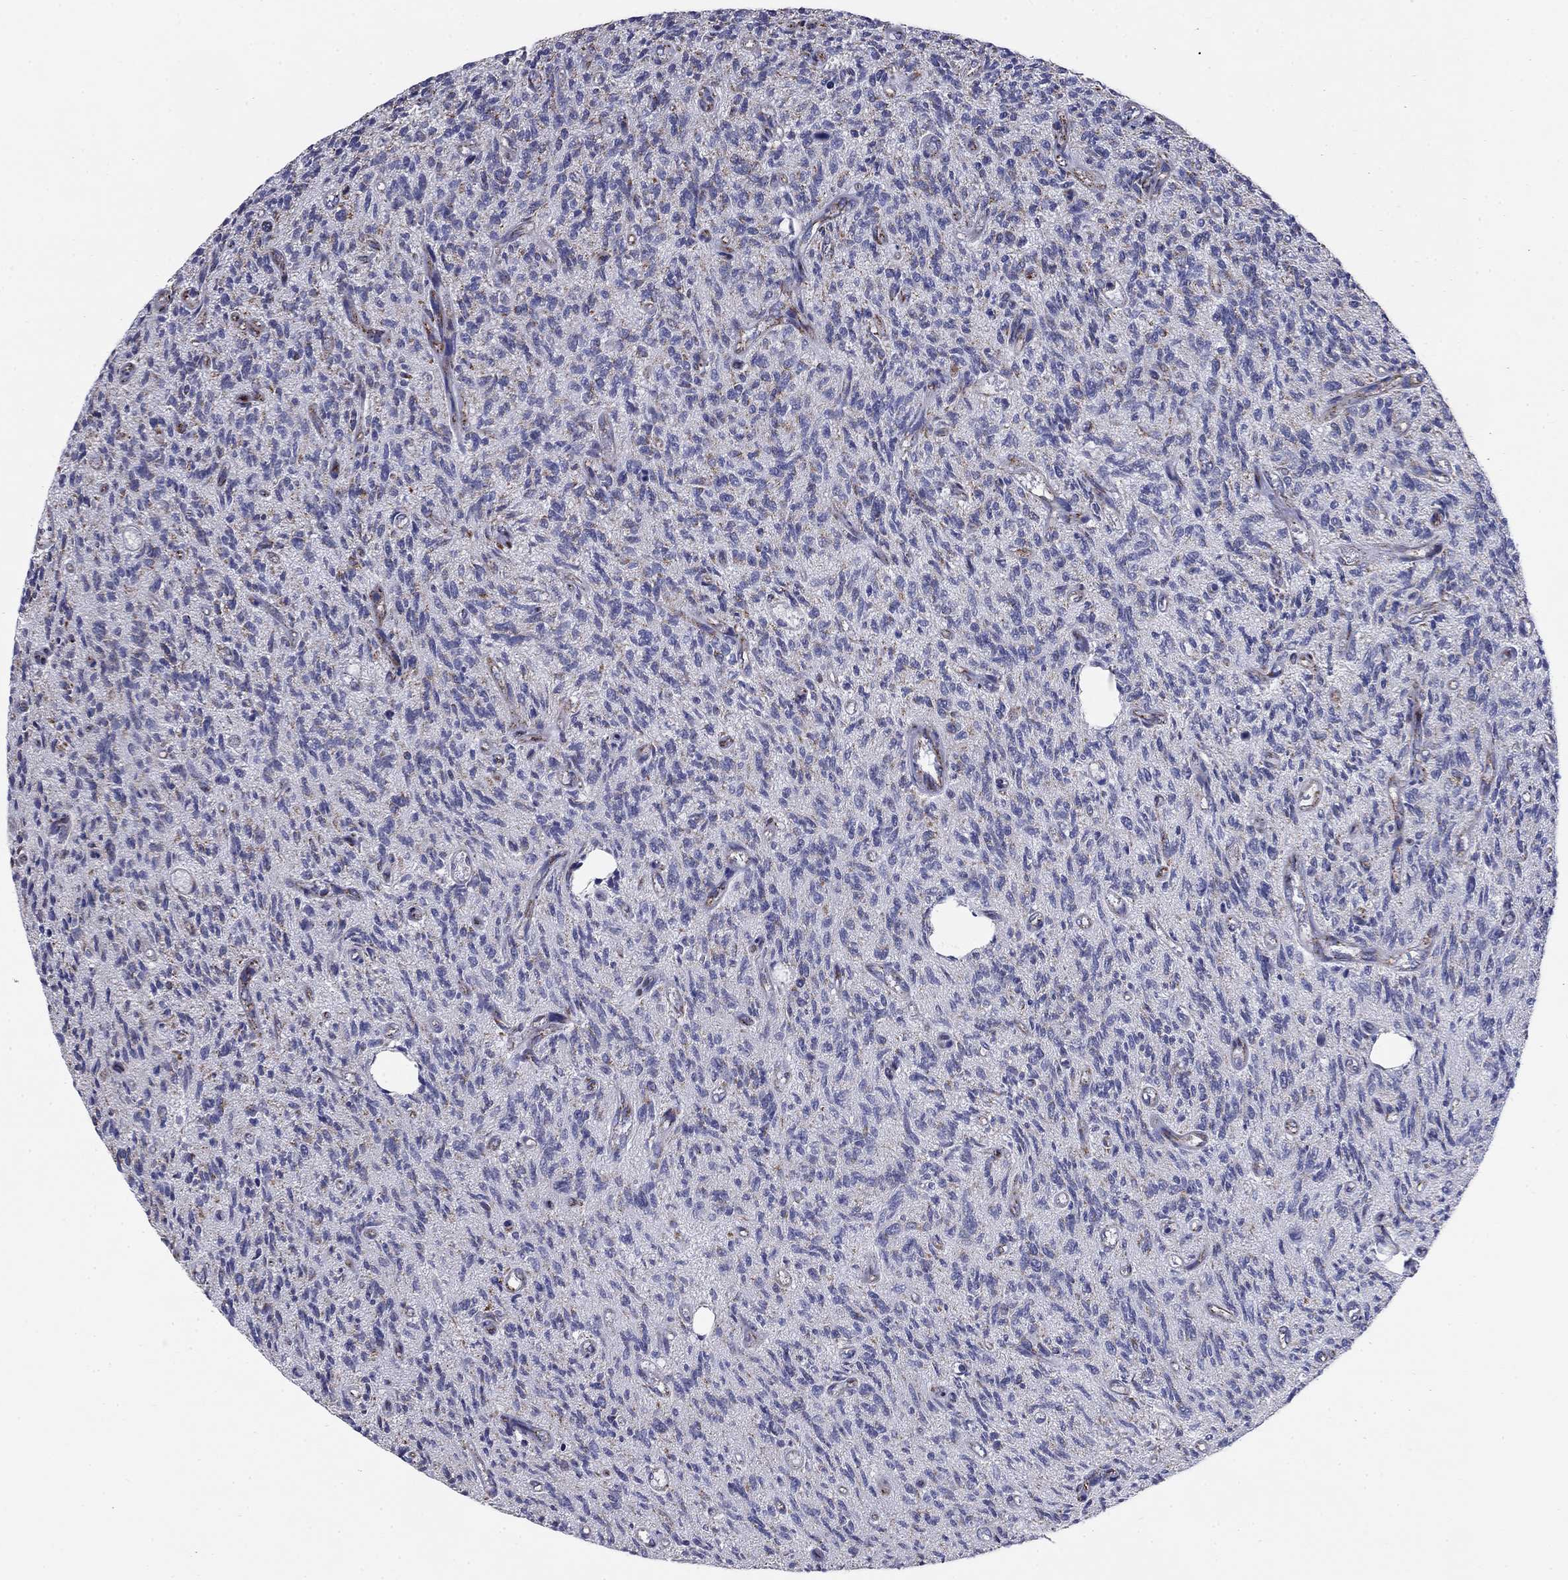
{"staining": {"intensity": "weak", "quantity": "<25%", "location": "cytoplasmic/membranous"}, "tissue": "glioma", "cell_type": "Tumor cells", "image_type": "cancer", "snomed": [{"axis": "morphology", "description": "Glioma, malignant, High grade"}, {"axis": "topography", "description": "Brain"}], "caption": "This is a image of IHC staining of malignant glioma (high-grade), which shows no positivity in tumor cells.", "gene": "NDUFA4L2", "patient": {"sex": "male", "age": 64}}